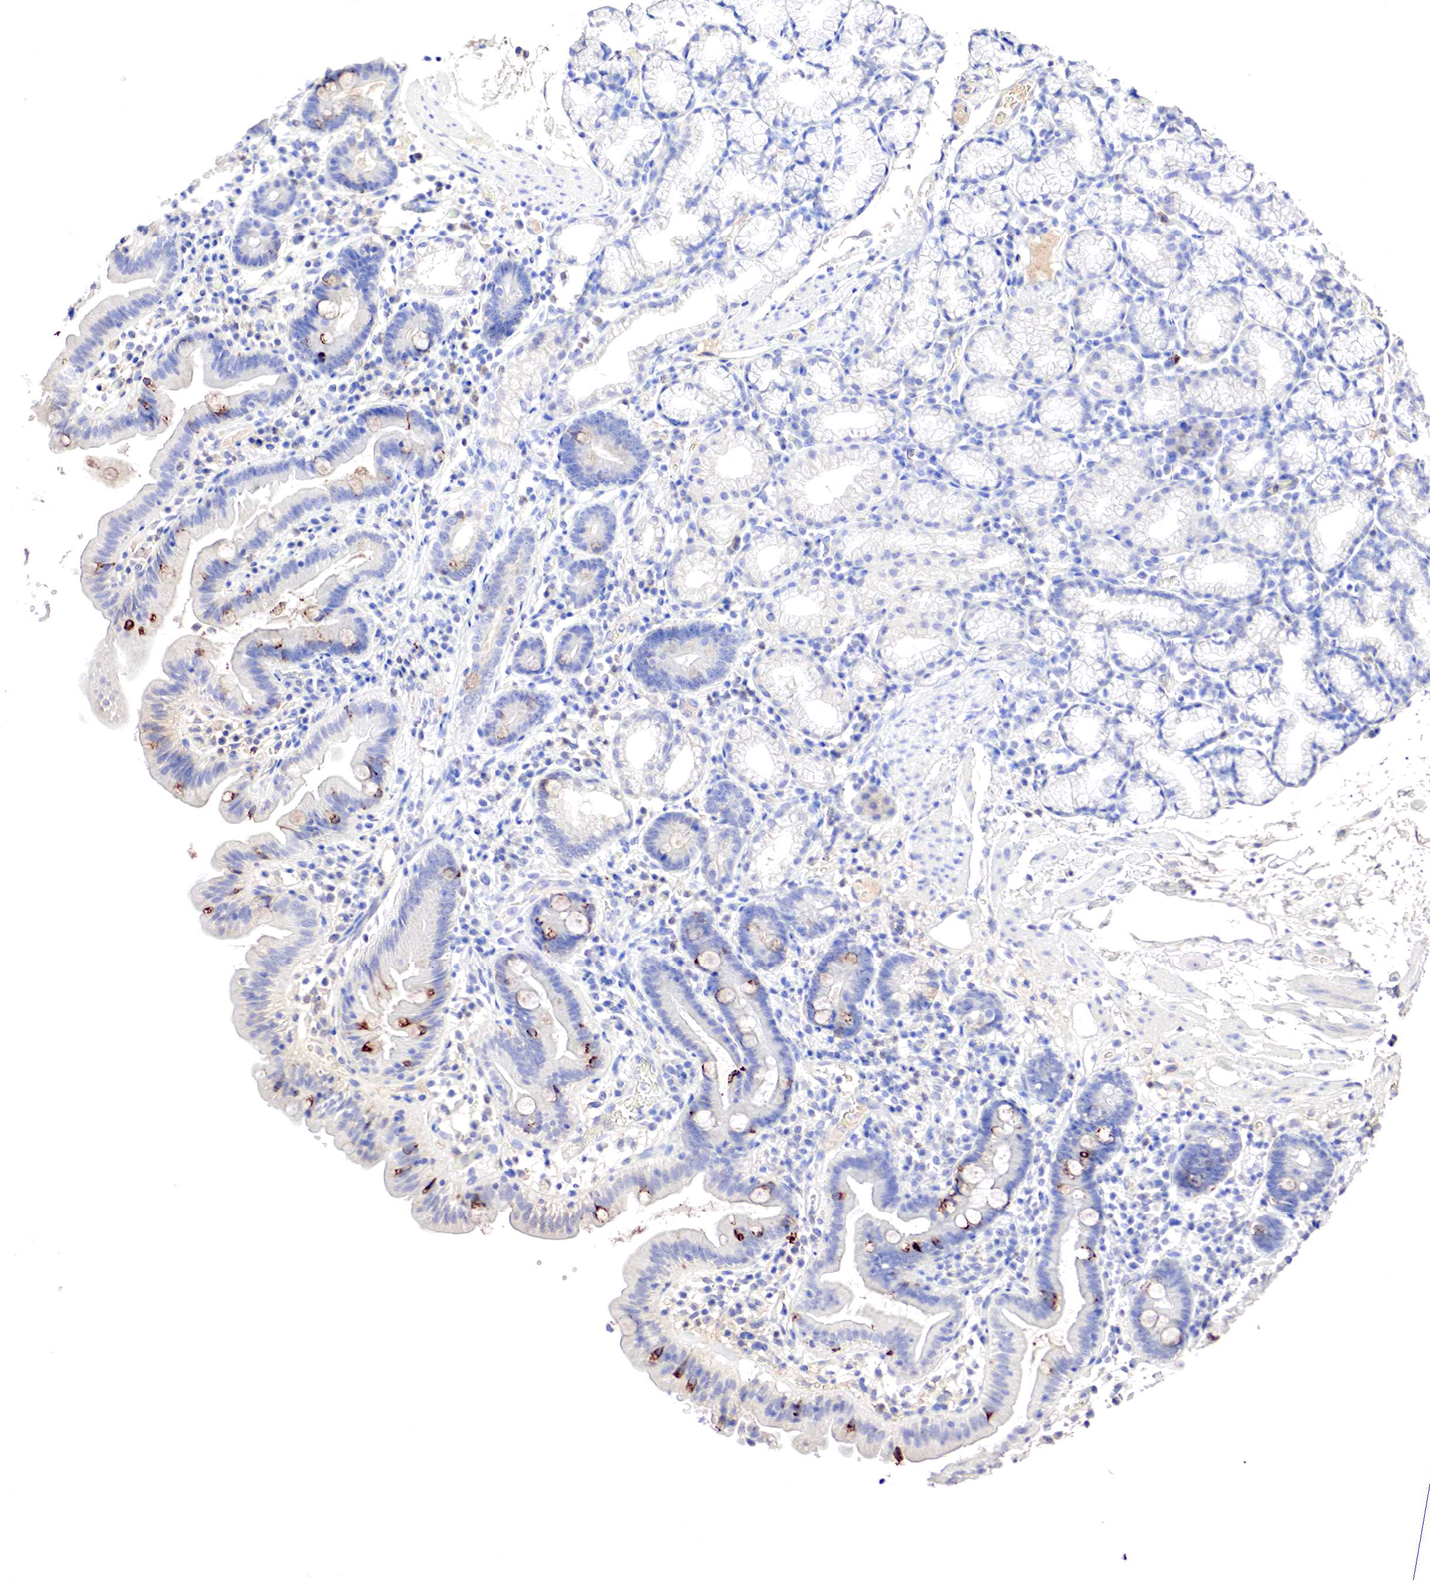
{"staining": {"intensity": "moderate", "quantity": "<25%", "location": "cytoplasmic/membranous"}, "tissue": "duodenum", "cell_type": "Glandular cells", "image_type": "normal", "snomed": [{"axis": "morphology", "description": "Normal tissue, NOS"}, {"axis": "topography", "description": "Duodenum"}], "caption": "High-power microscopy captured an immunohistochemistry (IHC) micrograph of unremarkable duodenum, revealing moderate cytoplasmic/membranous positivity in about <25% of glandular cells.", "gene": "GATA1", "patient": {"sex": "female", "age": 48}}